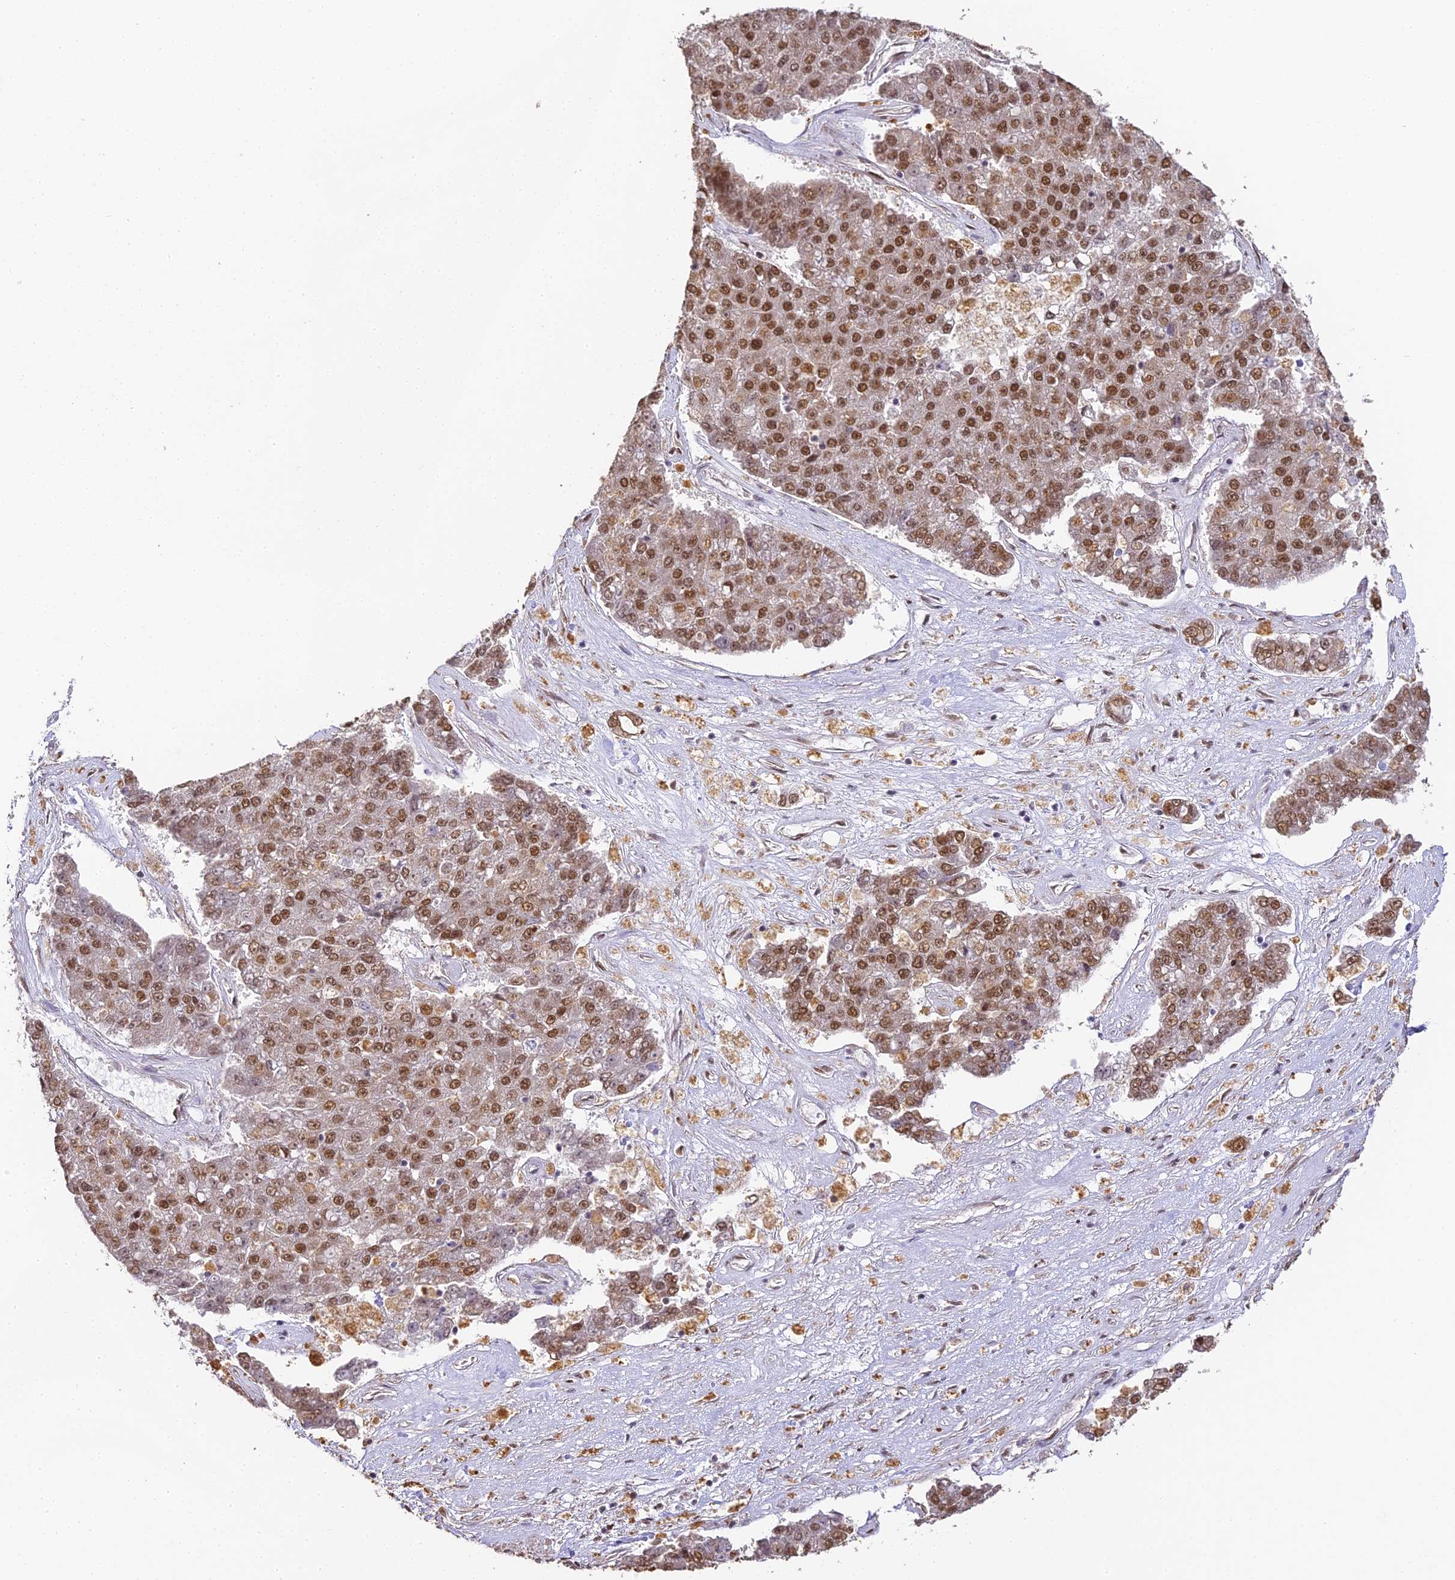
{"staining": {"intensity": "moderate", "quantity": ">75%", "location": "nuclear"}, "tissue": "pancreatic cancer", "cell_type": "Tumor cells", "image_type": "cancer", "snomed": [{"axis": "morphology", "description": "Adenocarcinoma, NOS"}, {"axis": "topography", "description": "Pancreas"}], "caption": "Moderate nuclear positivity for a protein is seen in approximately >75% of tumor cells of pancreatic cancer using IHC.", "gene": "HNRNPA1", "patient": {"sex": "male", "age": 50}}